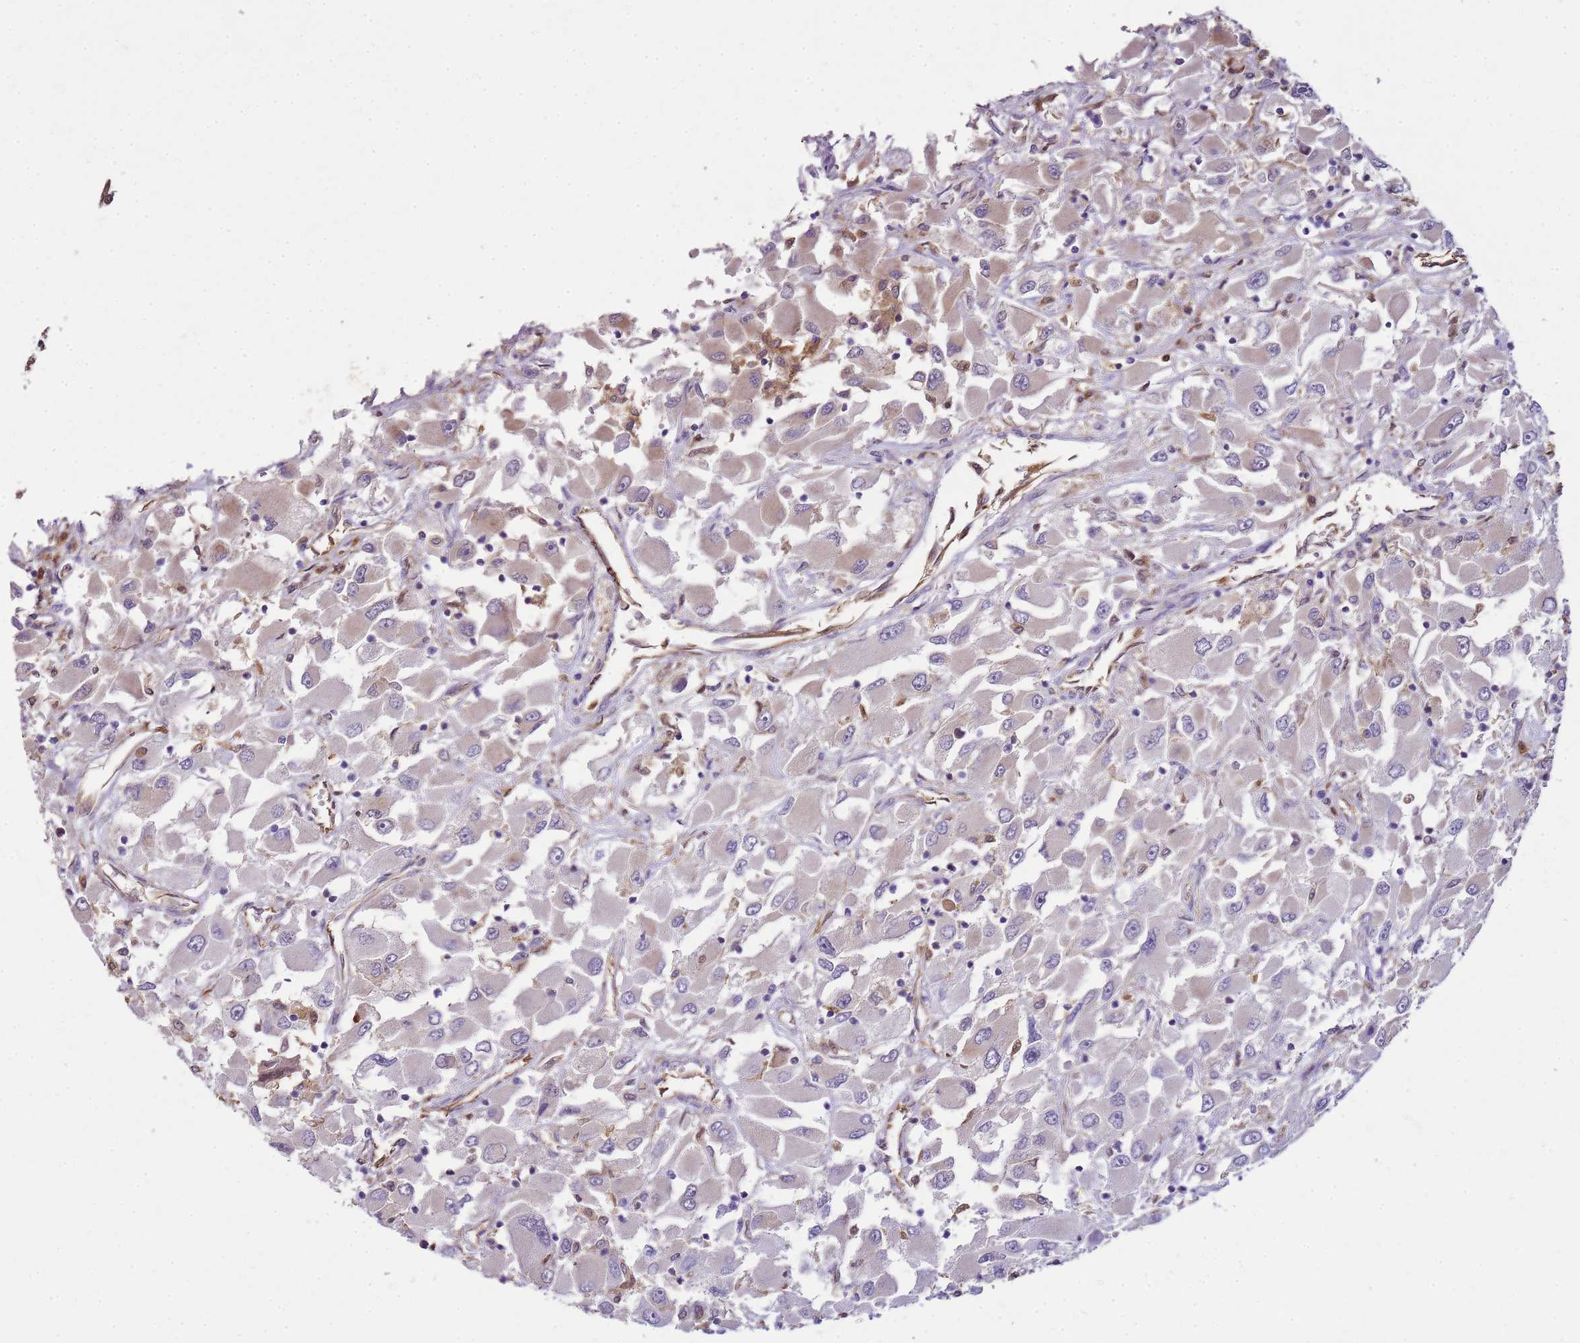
{"staining": {"intensity": "negative", "quantity": "none", "location": "none"}, "tissue": "renal cancer", "cell_type": "Tumor cells", "image_type": "cancer", "snomed": [{"axis": "morphology", "description": "Adenocarcinoma, NOS"}, {"axis": "topography", "description": "Kidney"}], "caption": "An IHC micrograph of renal adenocarcinoma is shown. There is no staining in tumor cells of renal adenocarcinoma.", "gene": "YWHAE", "patient": {"sex": "female", "age": 52}}